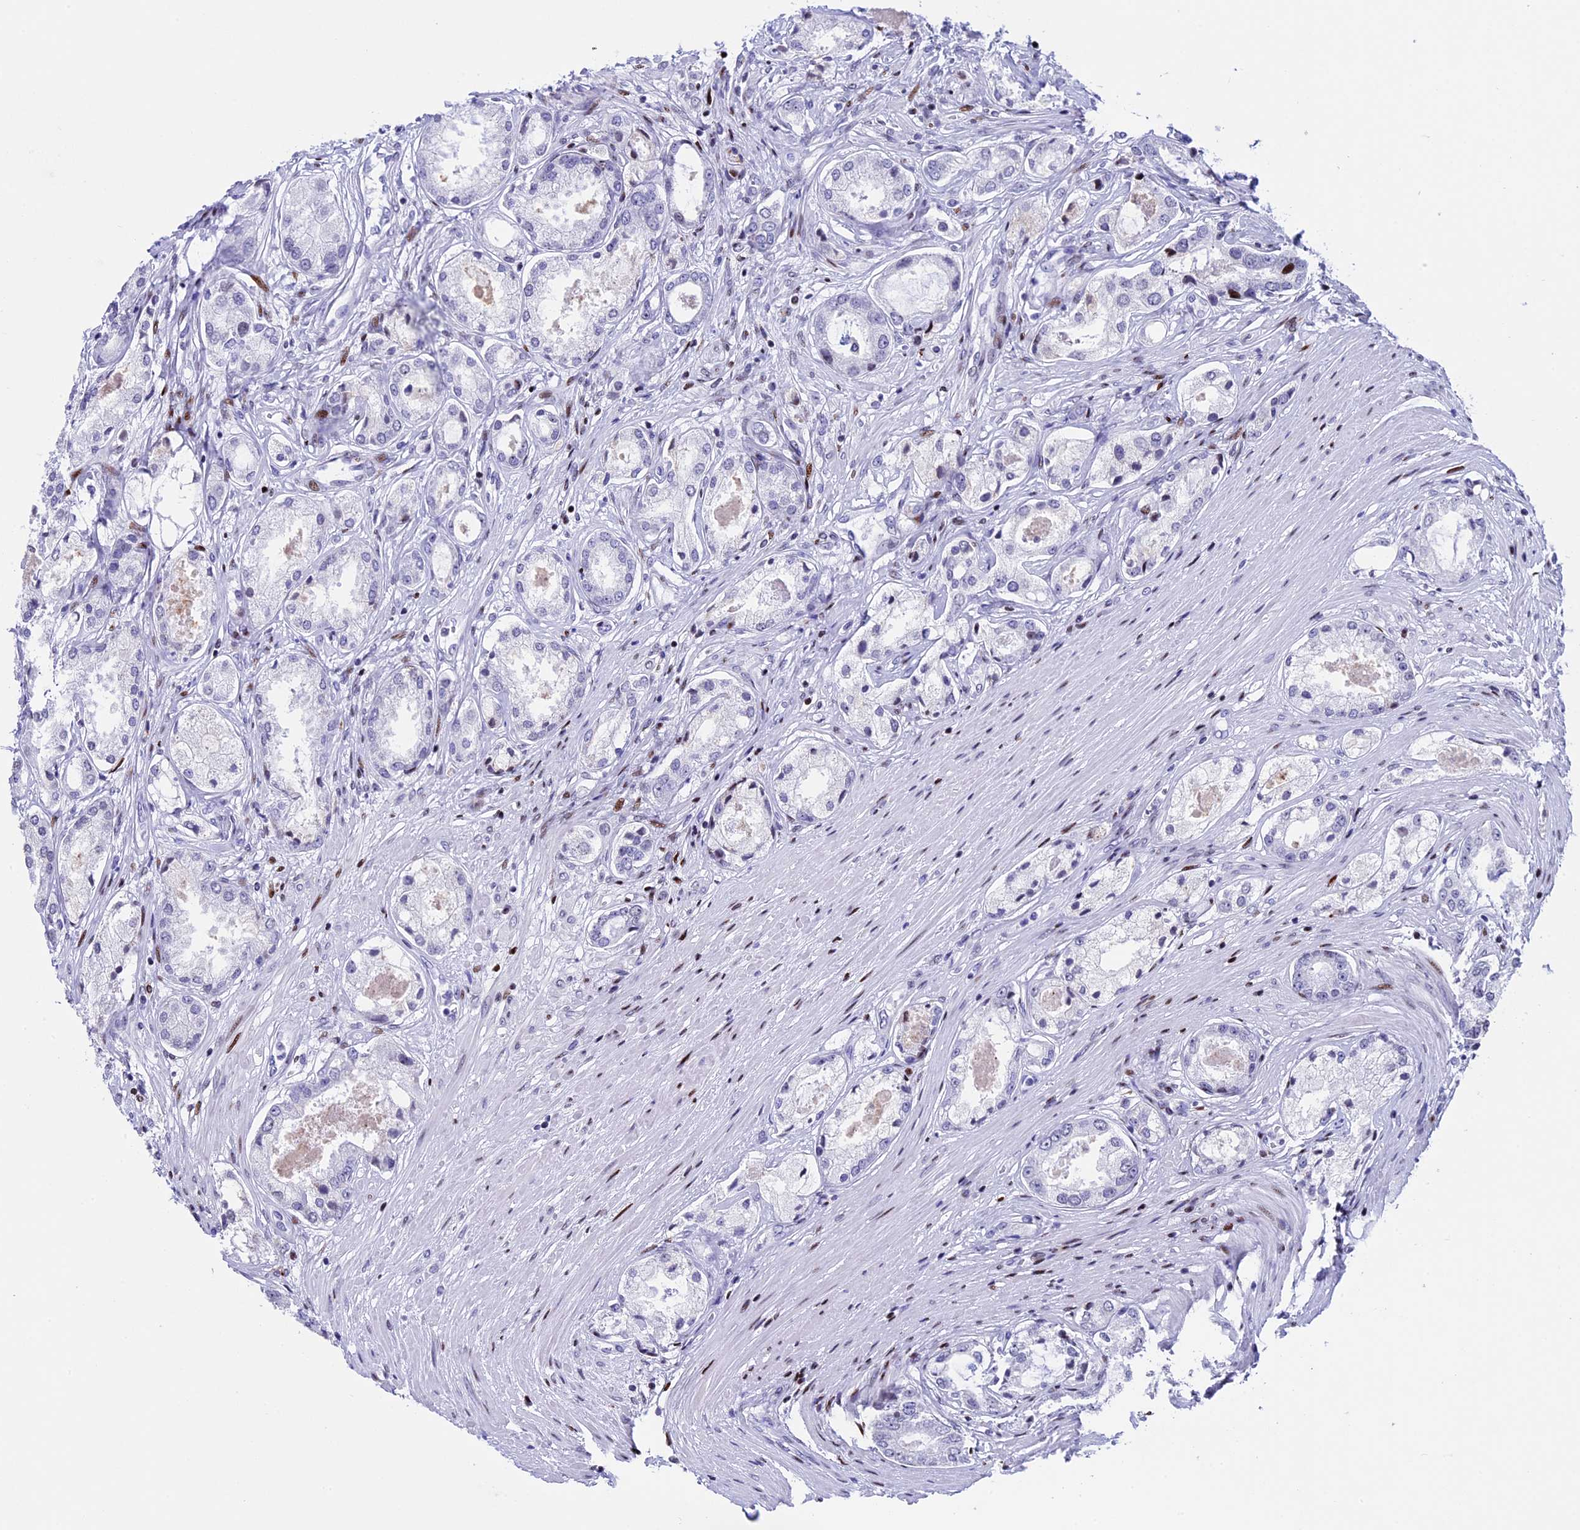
{"staining": {"intensity": "moderate", "quantity": "<25%", "location": "nuclear"}, "tissue": "prostate cancer", "cell_type": "Tumor cells", "image_type": "cancer", "snomed": [{"axis": "morphology", "description": "Adenocarcinoma, Low grade"}, {"axis": "topography", "description": "Prostate"}], "caption": "Human low-grade adenocarcinoma (prostate) stained for a protein (brown) displays moderate nuclear positive positivity in approximately <25% of tumor cells.", "gene": "BTBD3", "patient": {"sex": "male", "age": 68}}